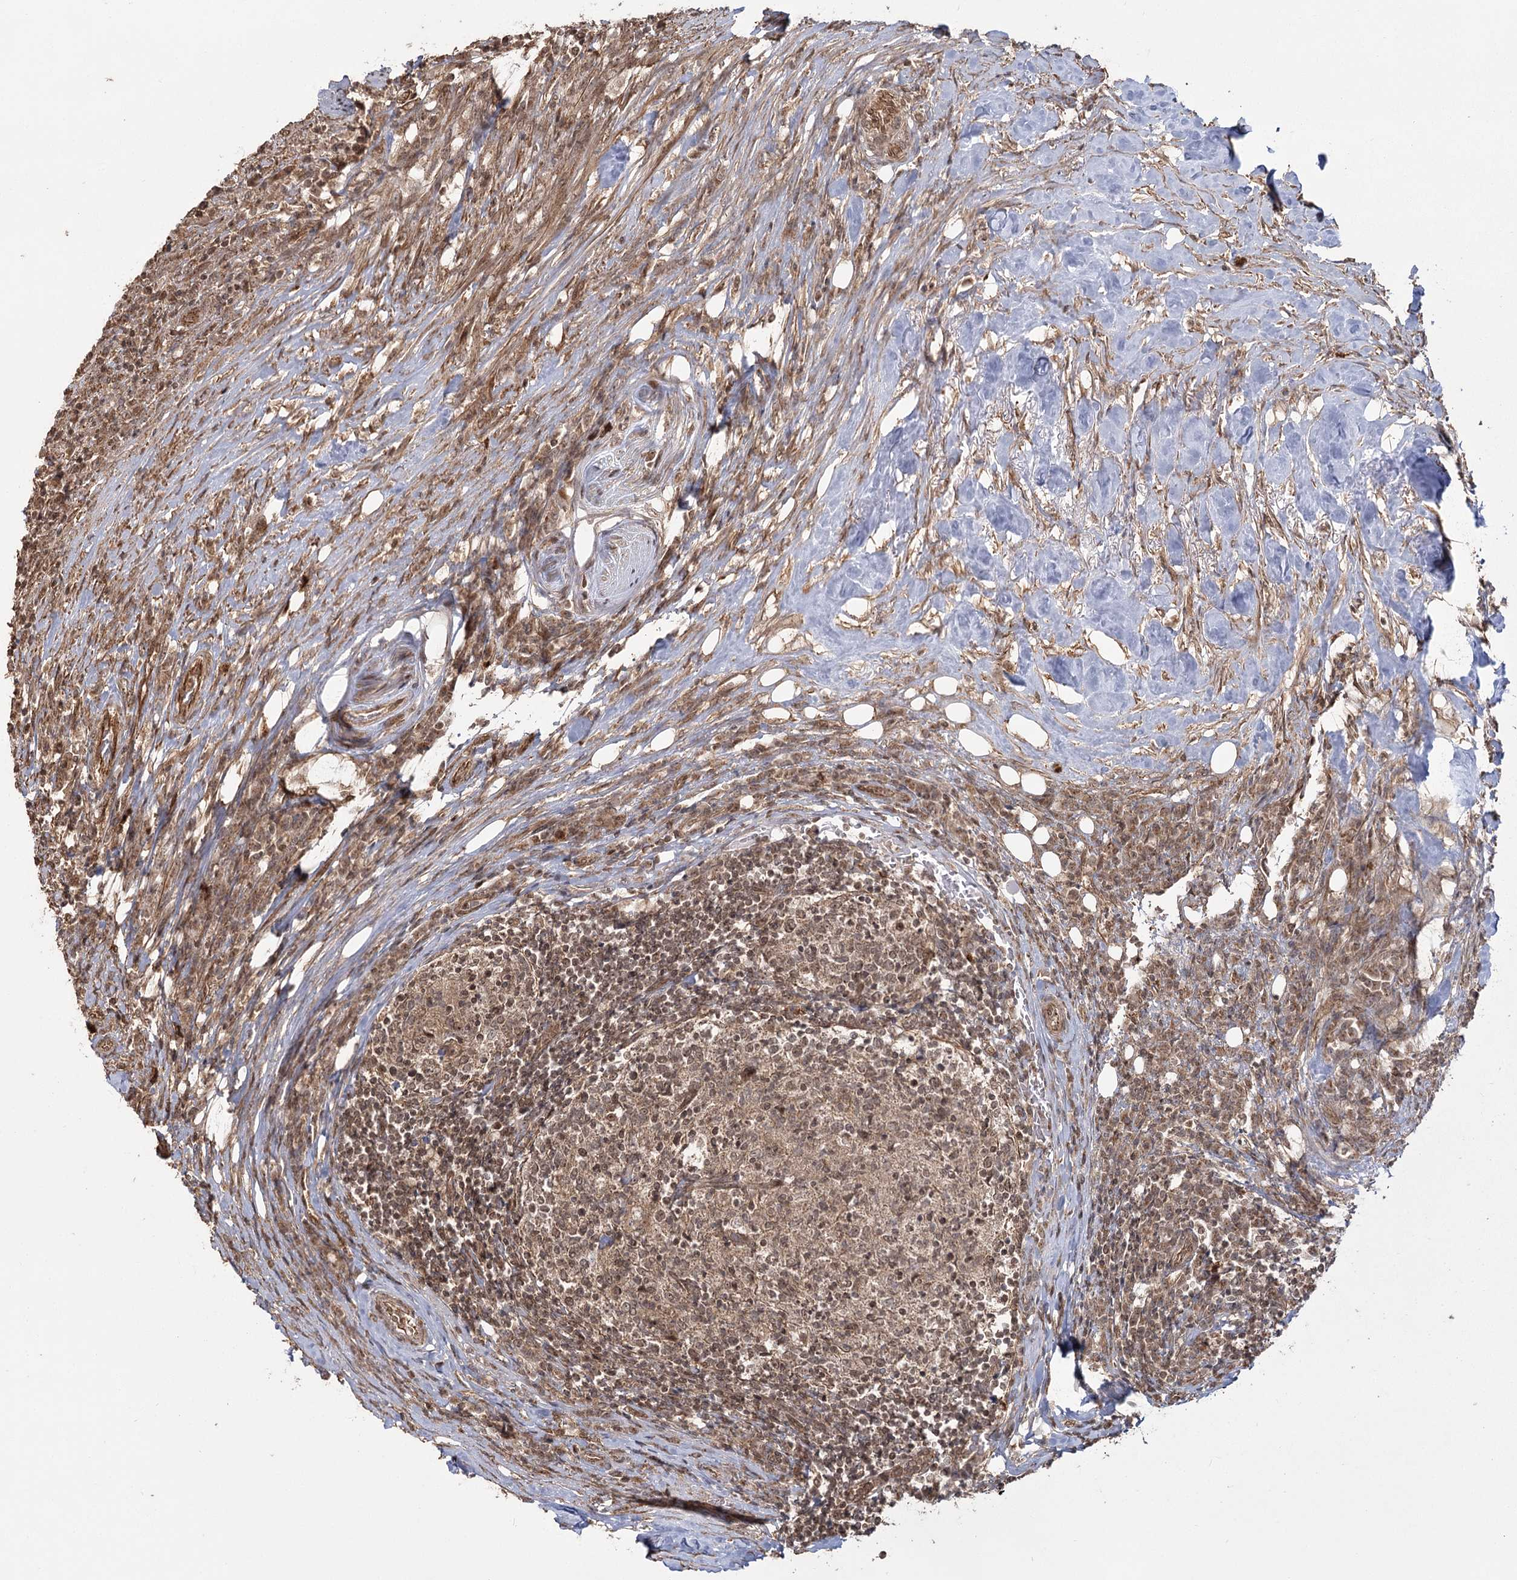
{"staining": {"intensity": "moderate", "quantity": ">75%", "location": "cytoplasmic/membranous,nuclear"}, "tissue": "colorectal cancer", "cell_type": "Tumor cells", "image_type": "cancer", "snomed": [{"axis": "morphology", "description": "Adenocarcinoma, NOS"}, {"axis": "topography", "description": "Colon"}], "caption": "Tumor cells display moderate cytoplasmic/membranous and nuclear staining in approximately >75% of cells in colorectal cancer.", "gene": "R3HDM2", "patient": {"sex": "male", "age": 83}}